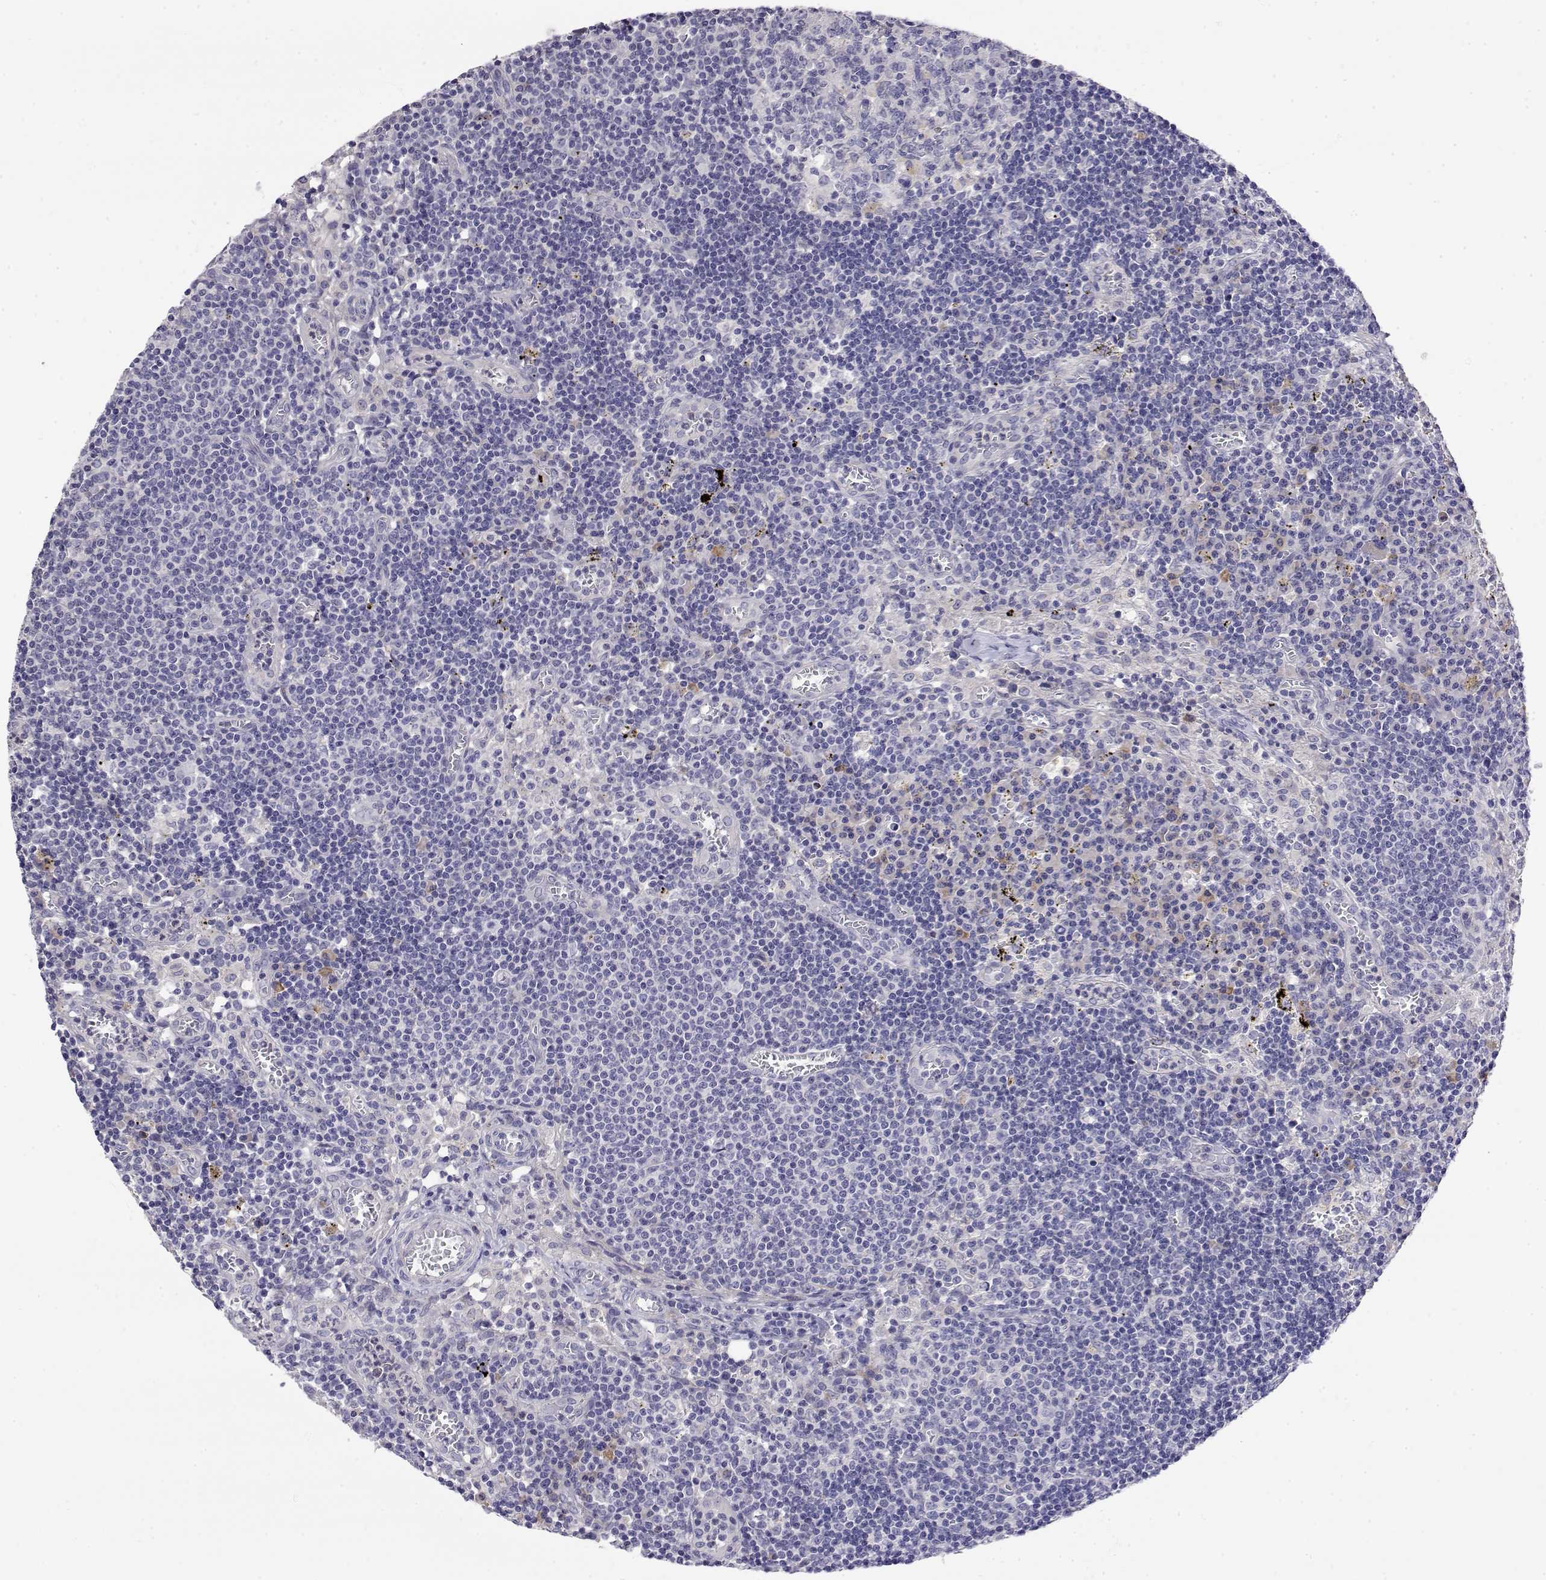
{"staining": {"intensity": "negative", "quantity": "none", "location": "none"}, "tissue": "lymph node", "cell_type": "Germinal center cells", "image_type": "normal", "snomed": [{"axis": "morphology", "description": "Normal tissue, NOS"}, {"axis": "topography", "description": "Lymph node"}], "caption": "This is a photomicrograph of IHC staining of normal lymph node, which shows no positivity in germinal center cells. (DAB (3,3'-diaminobenzidine) immunohistochemistry visualized using brightfield microscopy, high magnification).", "gene": "LY6D", "patient": {"sex": "male", "age": 62}}